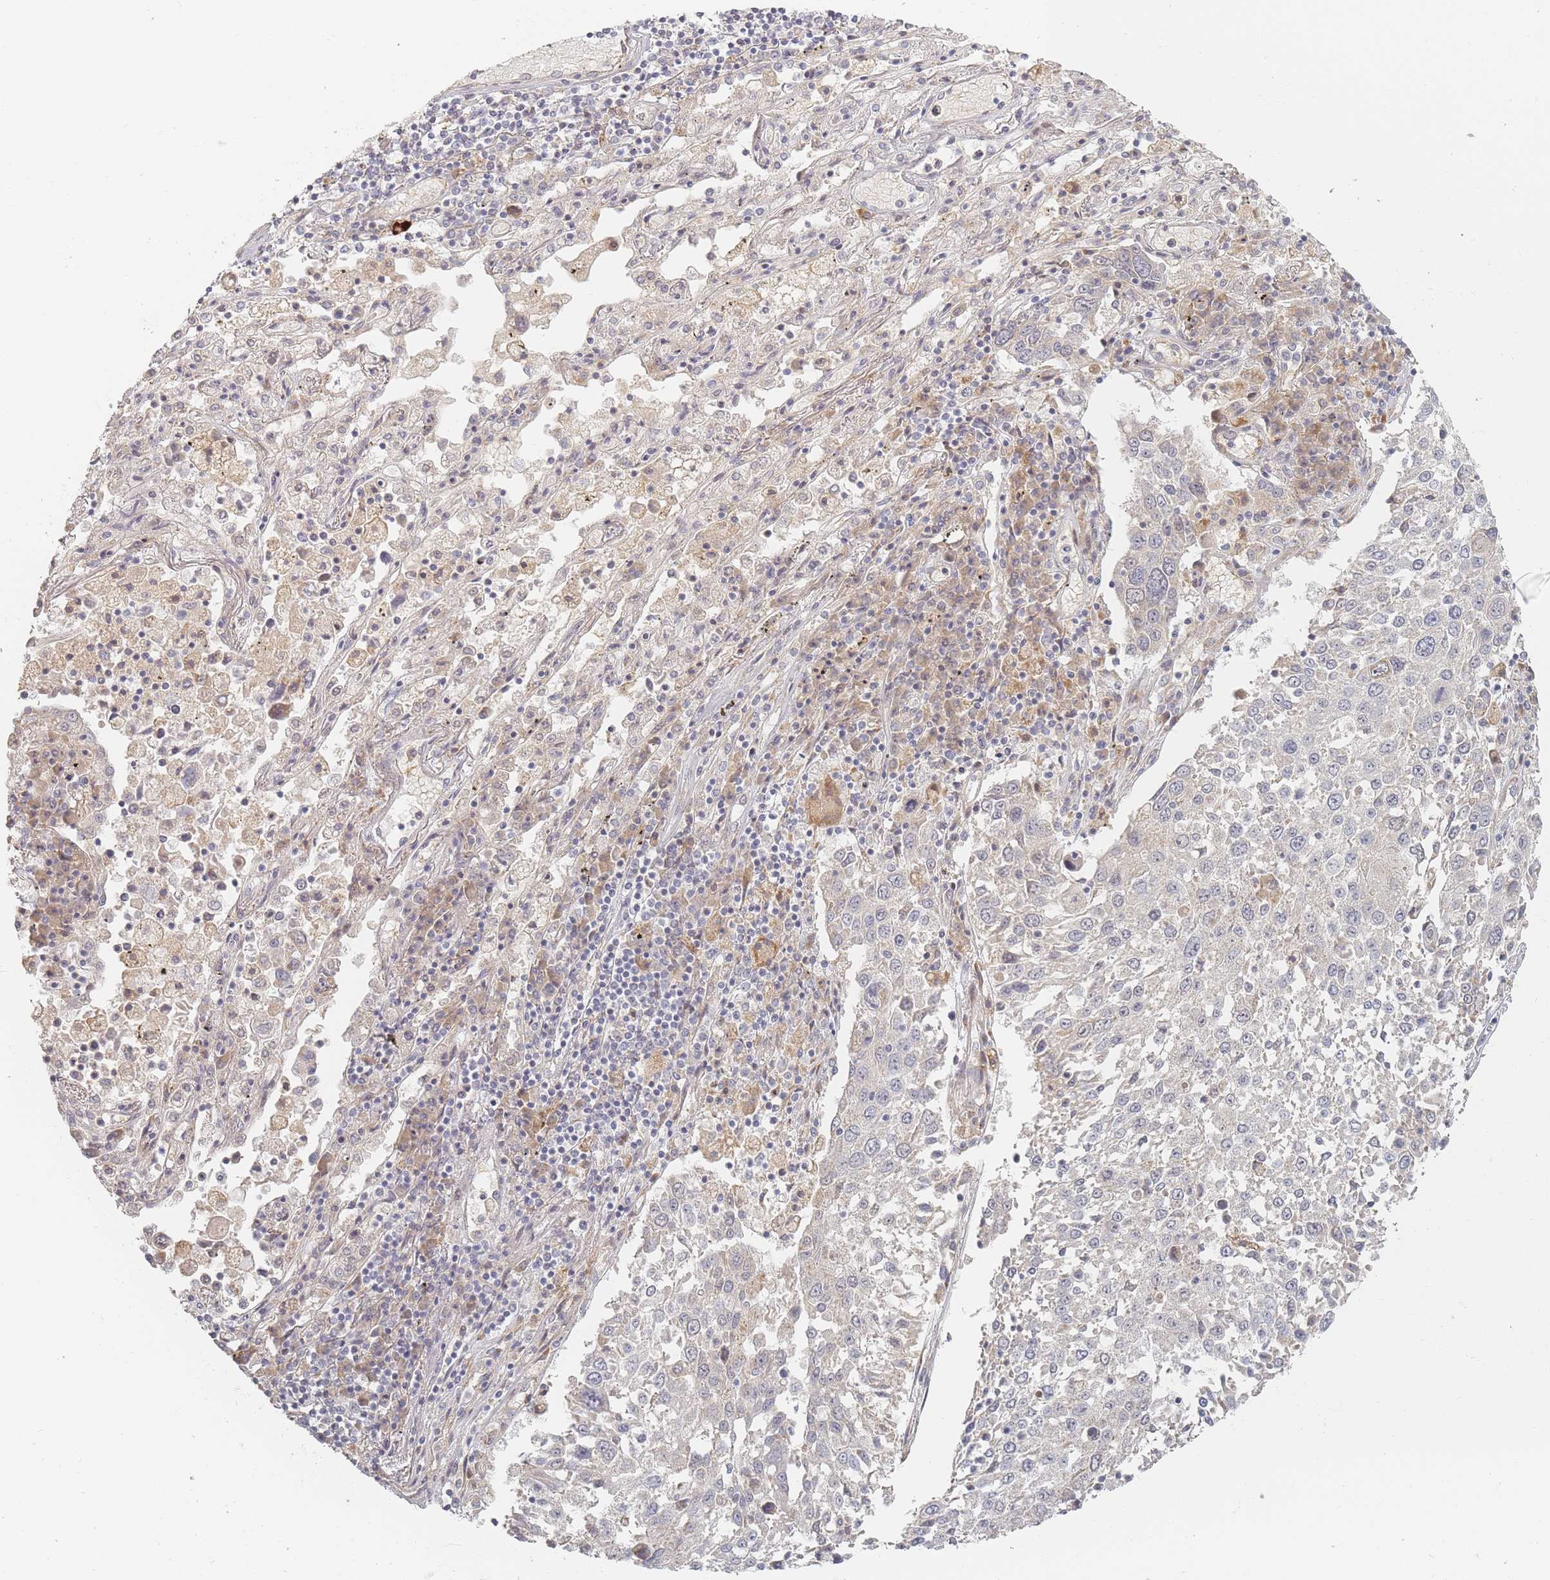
{"staining": {"intensity": "negative", "quantity": "none", "location": "none"}, "tissue": "lung cancer", "cell_type": "Tumor cells", "image_type": "cancer", "snomed": [{"axis": "morphology", "description": "Squamous cell carcinoma, NOS"}, {"axis": "topography", "description": "Lung"}], "caption": "Immunohistochemistry image of human lung cancer (squamous cell carcinoma) stained for a protein (brown), which shows no positivity in tumor cells.", "gene": "ZKSCAN7", "patient": {"sex": "male", "age": 65}}